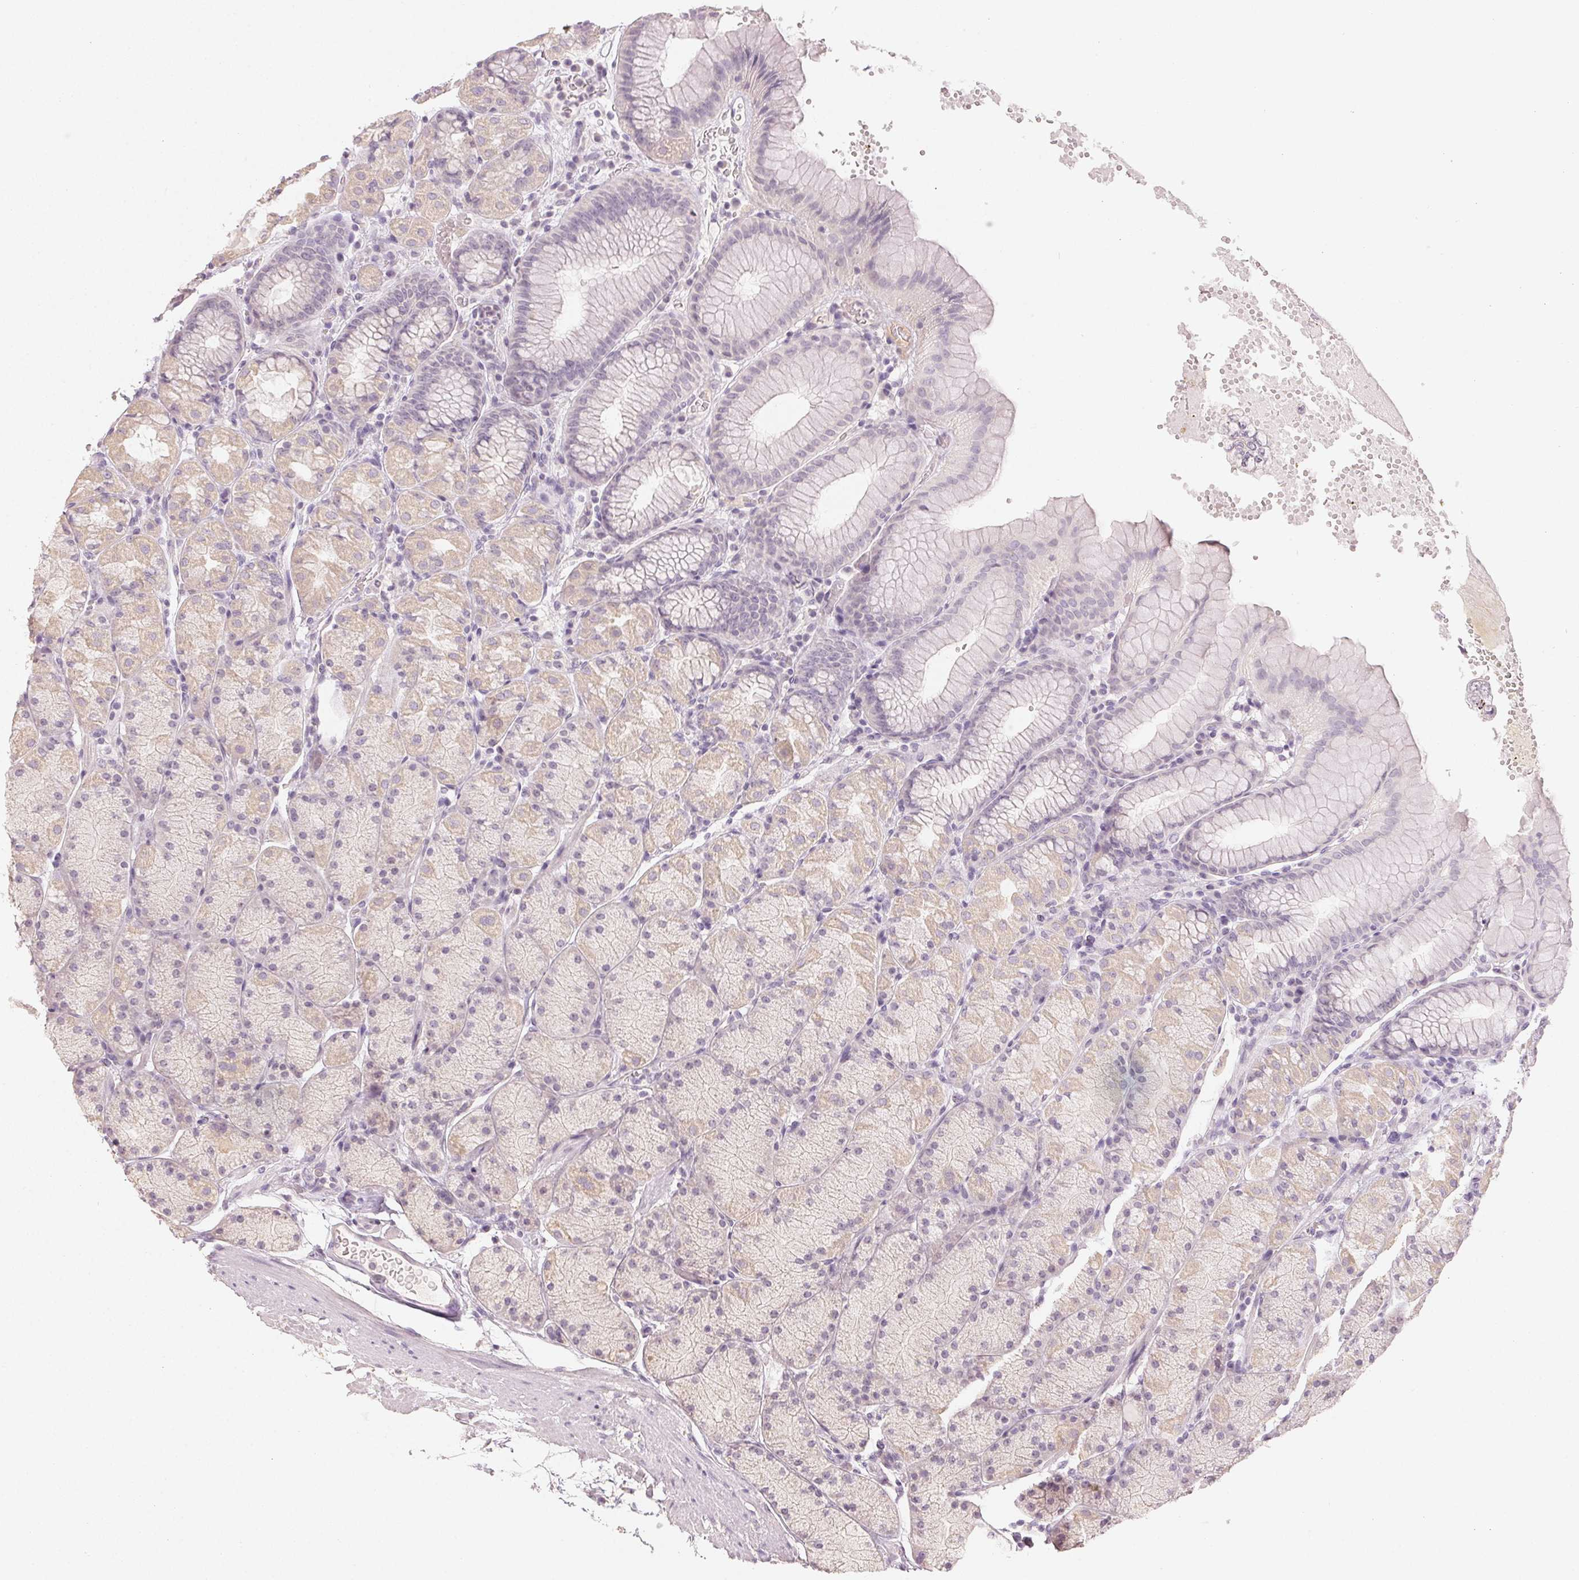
{"staining": {"intensity": "negative", "quantity": "none", "location": "none"}, "tissue": "stomach", "cell_type": "Glandular cells", "image_type": "normal", "snomed": [{"axis": "morphology", "description": "Normal tissue, NOS"}, {"axis": "topography", "description": "Stomach, upper"}, {"axis": "topography", "description": "Stomach"}], "caption": "Immunohistochemistry (IHC) of normal human stomach displays no expression in glandular cells.", "gene": "LVRN", "patient": {"sex": "male", "age": 76}}